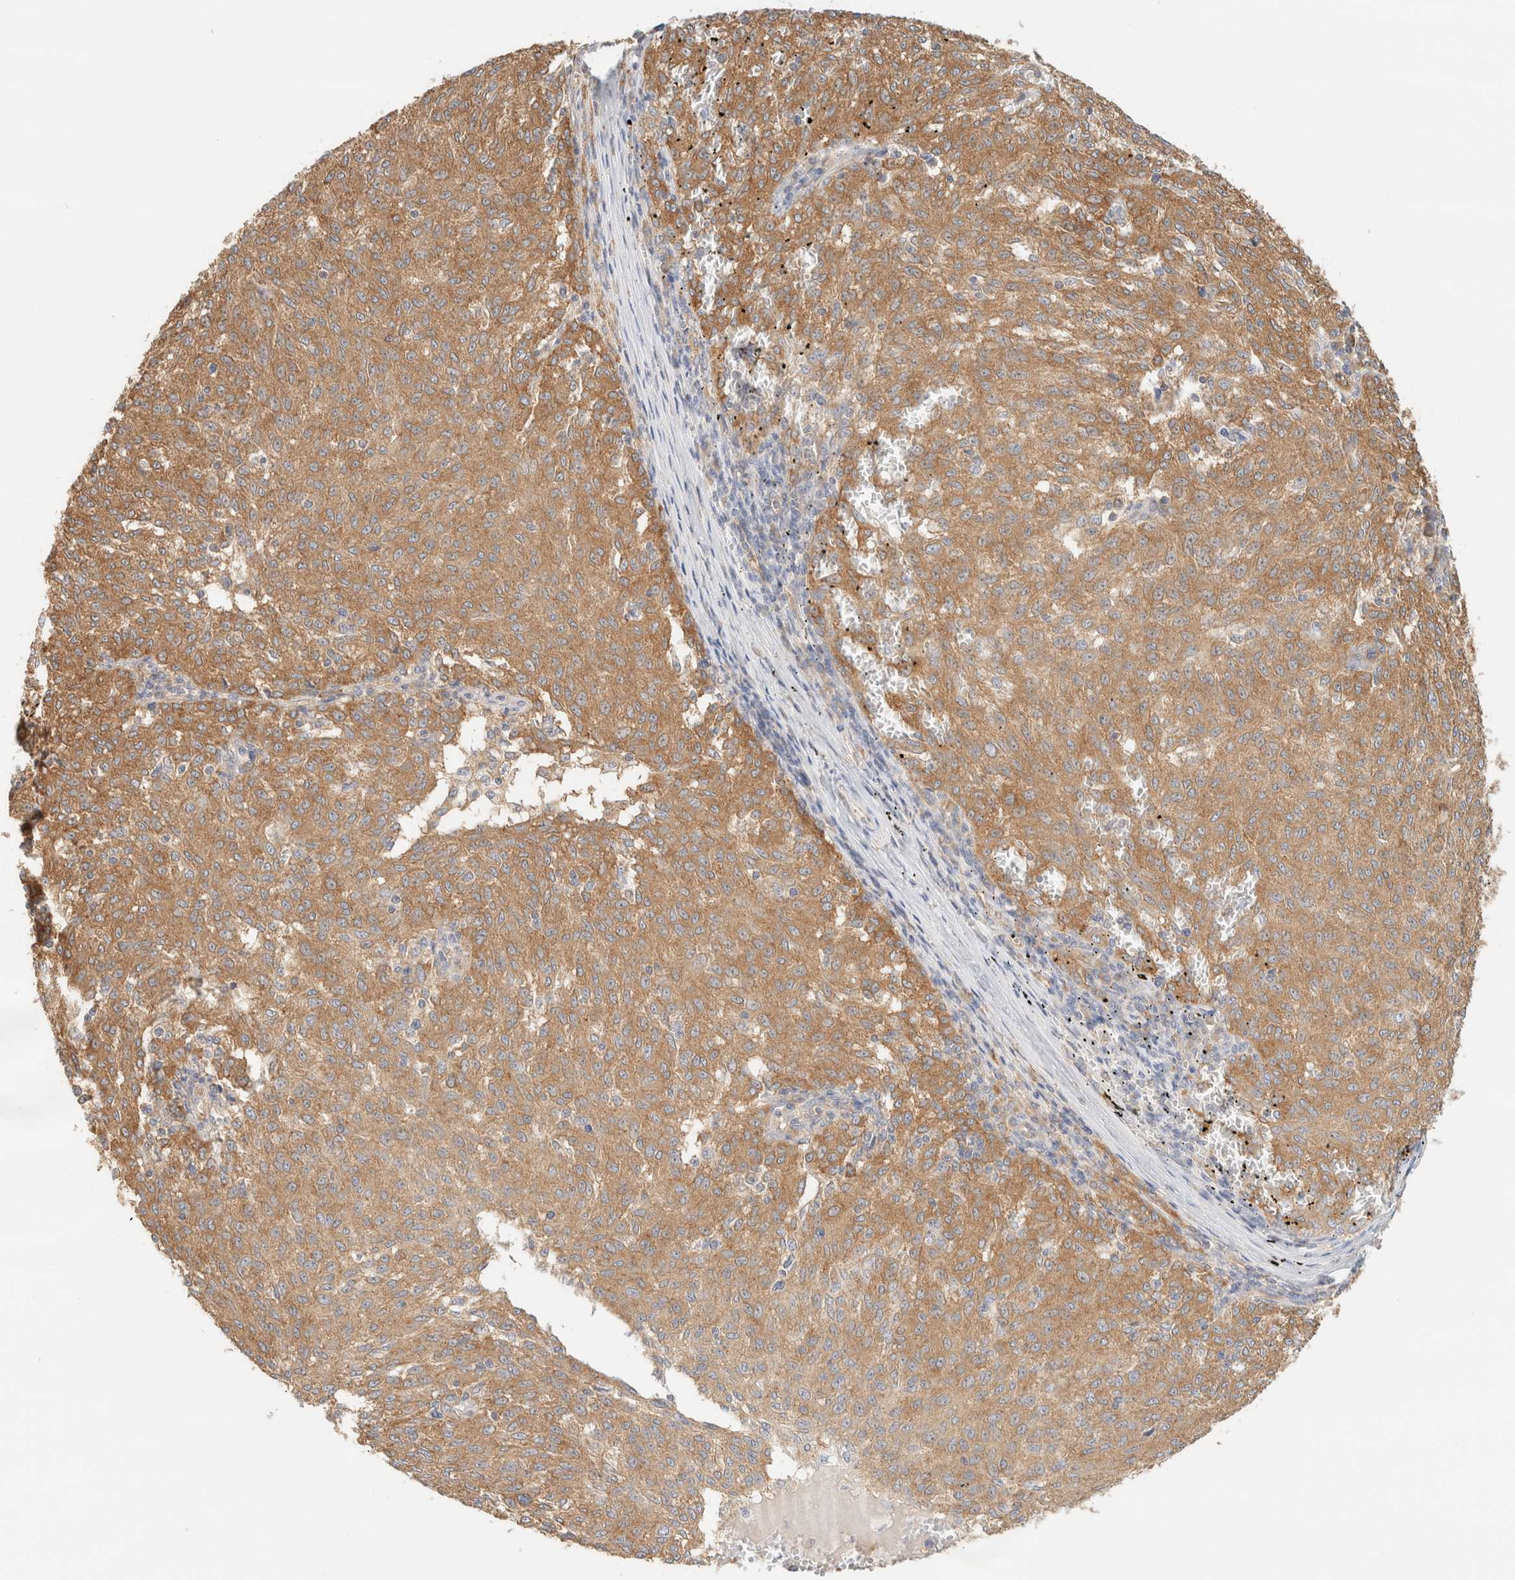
{"staining": {"intensity": "moderate", "quantity": ">75%", "location": "cytoplasmic/membranous"}, "tissue": "melanoma", "cell_type": "Tumor cells", "image_type": "cancer", "snomed": [{"axis": "morphology", "description": "Malignant melanoma, NOS"}, {"axis": "topography", "description": "Skin"}], "caption": "Tumor cells reveal medium levels of moderate cytoplasmic/membranous staining in approximately >75% of cells in human melanoma. The protein is stained brown, and the nuclei are stained in blue (DAB IHC with brightfield microscopy, high magnification).", "gene": "TBC1D8B", "patient": {"sex": "female", "age": 72}}